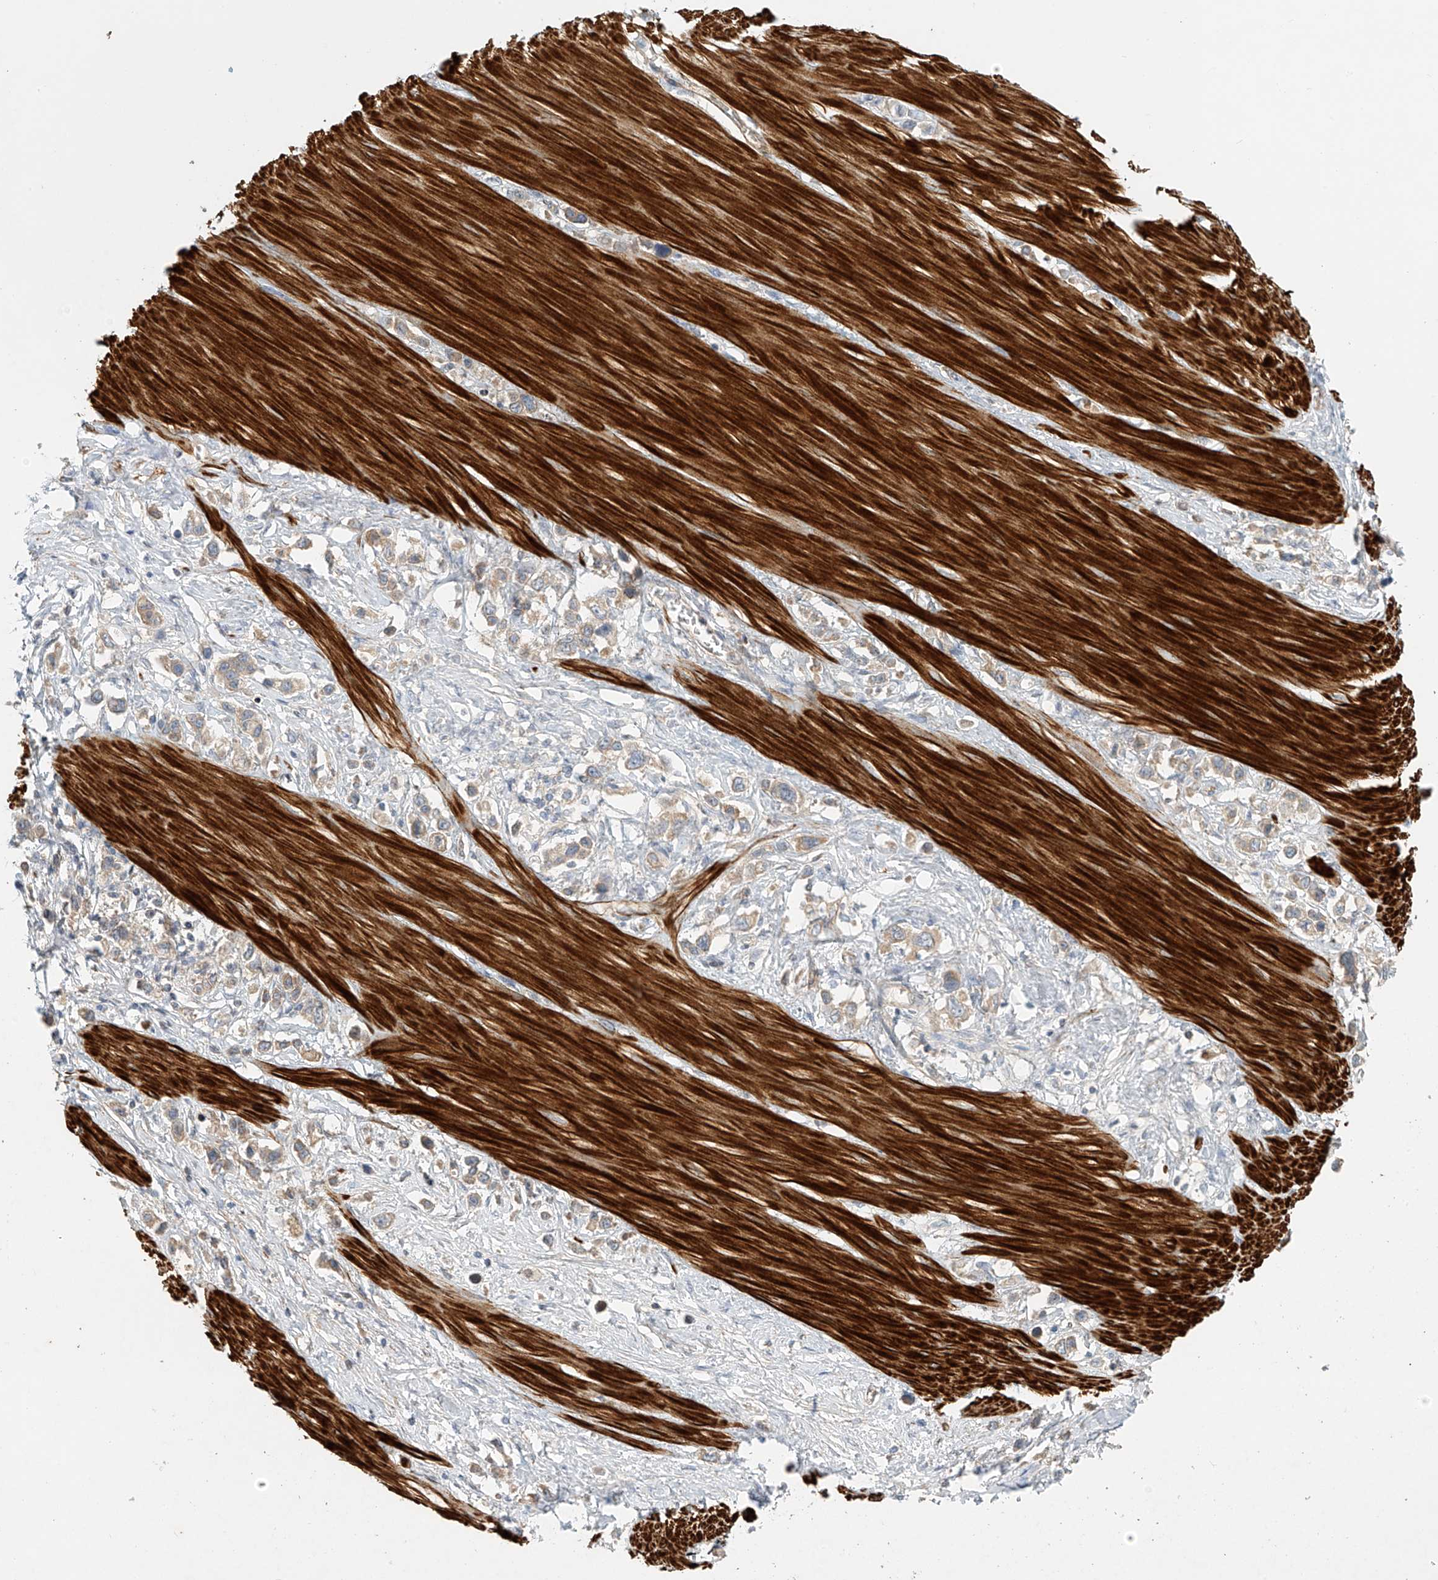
{"staining": {"intensity": "weak", "quantity": "25%-75%", "location": "cytoplasmic/membranous"}, "tissue": "stomach cancer", "cell_type": "Tumor cells", "image_type": "cancer", "snomed": [{"axis": "morphology", "description": "Adenocarcinoma, NOS"}, {"axis": "topography", "description": "Stomach"}], "caption": "Protein expression analysis of human stomach cancer (adenocarcinoma) reveals weak cytoplasmic/membranous expression in approximately 25%-75% of tumor cells. Using DAB (3,3'-diaminobenzidine) (brown) and hematoxylin (blue) stains, captured at high magnification using brightfield microscopy.", "gene": "LYRM9", "patient": {"sex": "female", "age": 65}}